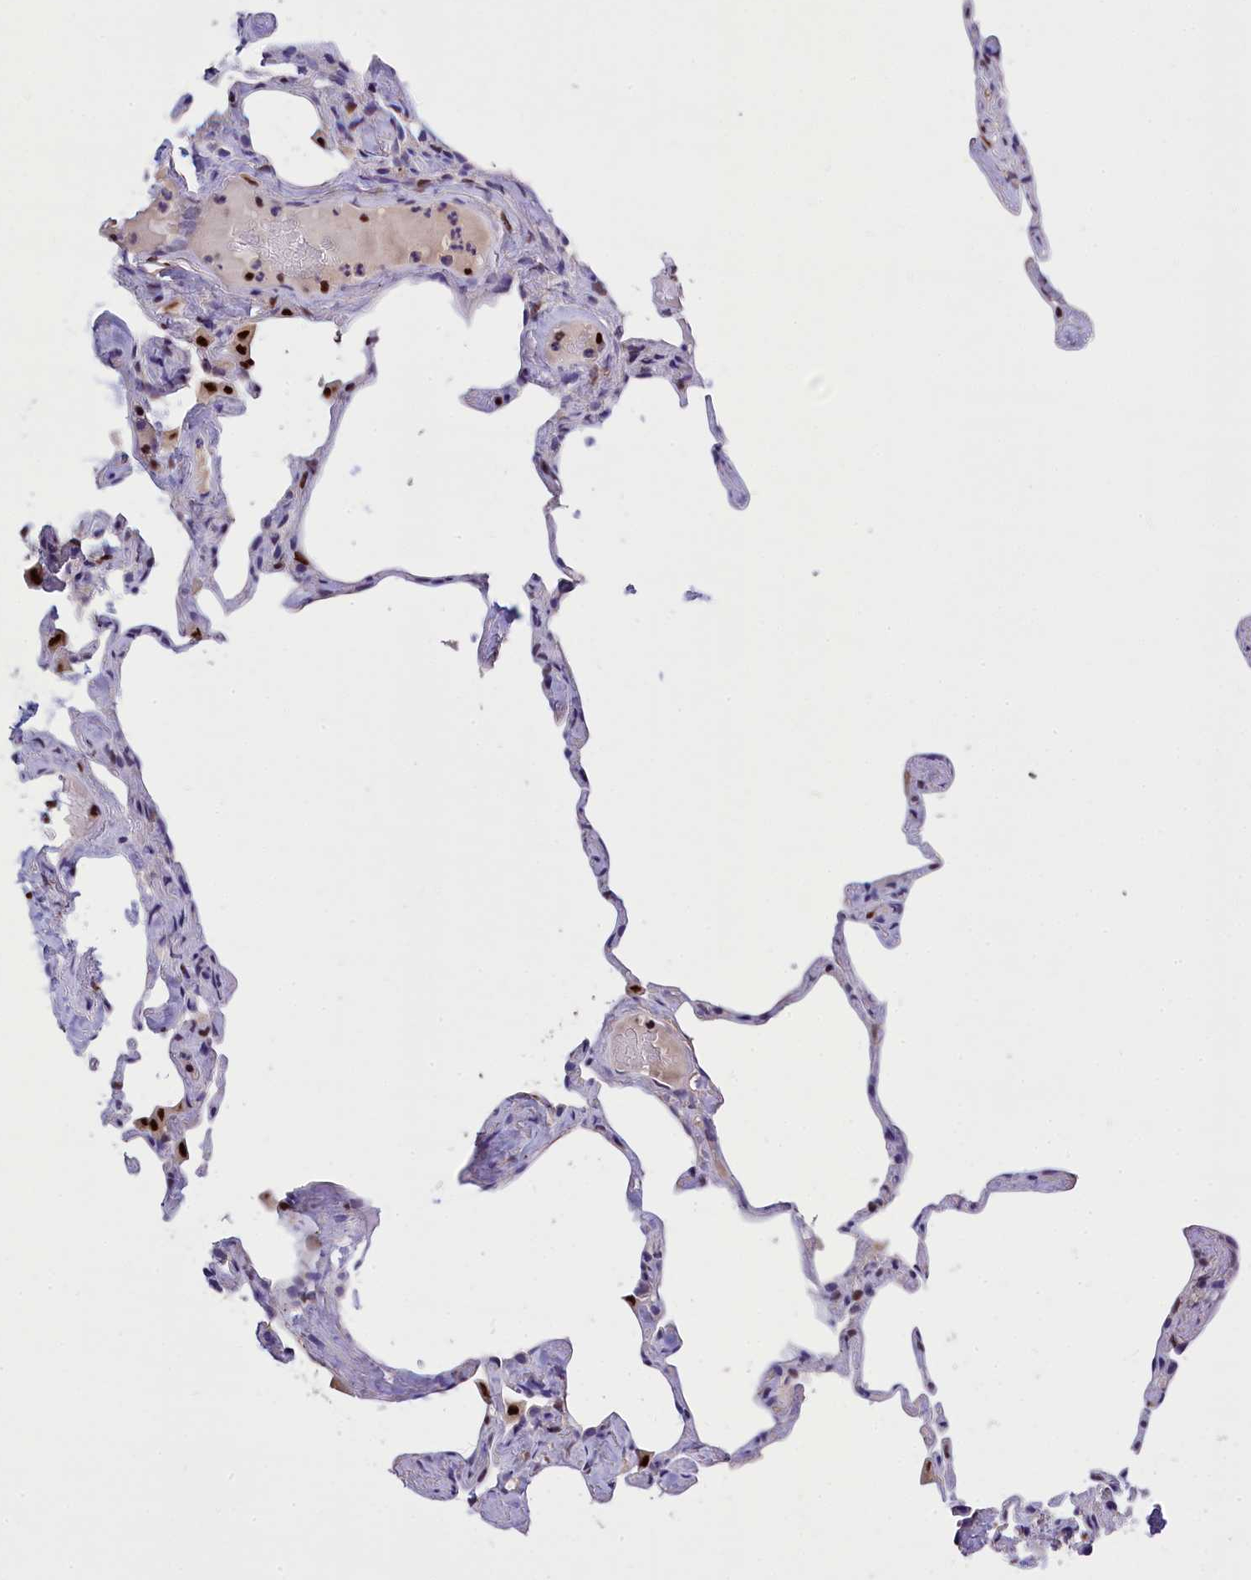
{"staining": {"intensity": "moderate", "quantity": "<25%", "location": "nuclear"}, "tissue": "lung", "cell_type": "Alveolar cells", "image_type": "normal", "snomed": [{"axis": "morphology", "description": "Normal tissue, NOS"}, {"axis": "topography", "description": "Lung"}], "caption": "Moderate nuclear expression for a protein is identified in approximately <25% of alveolar cells of normal lung using immunohistochemistry (IHC).", "gene": "BTBD9", "patient": {"sex": "male", "age": 65}}